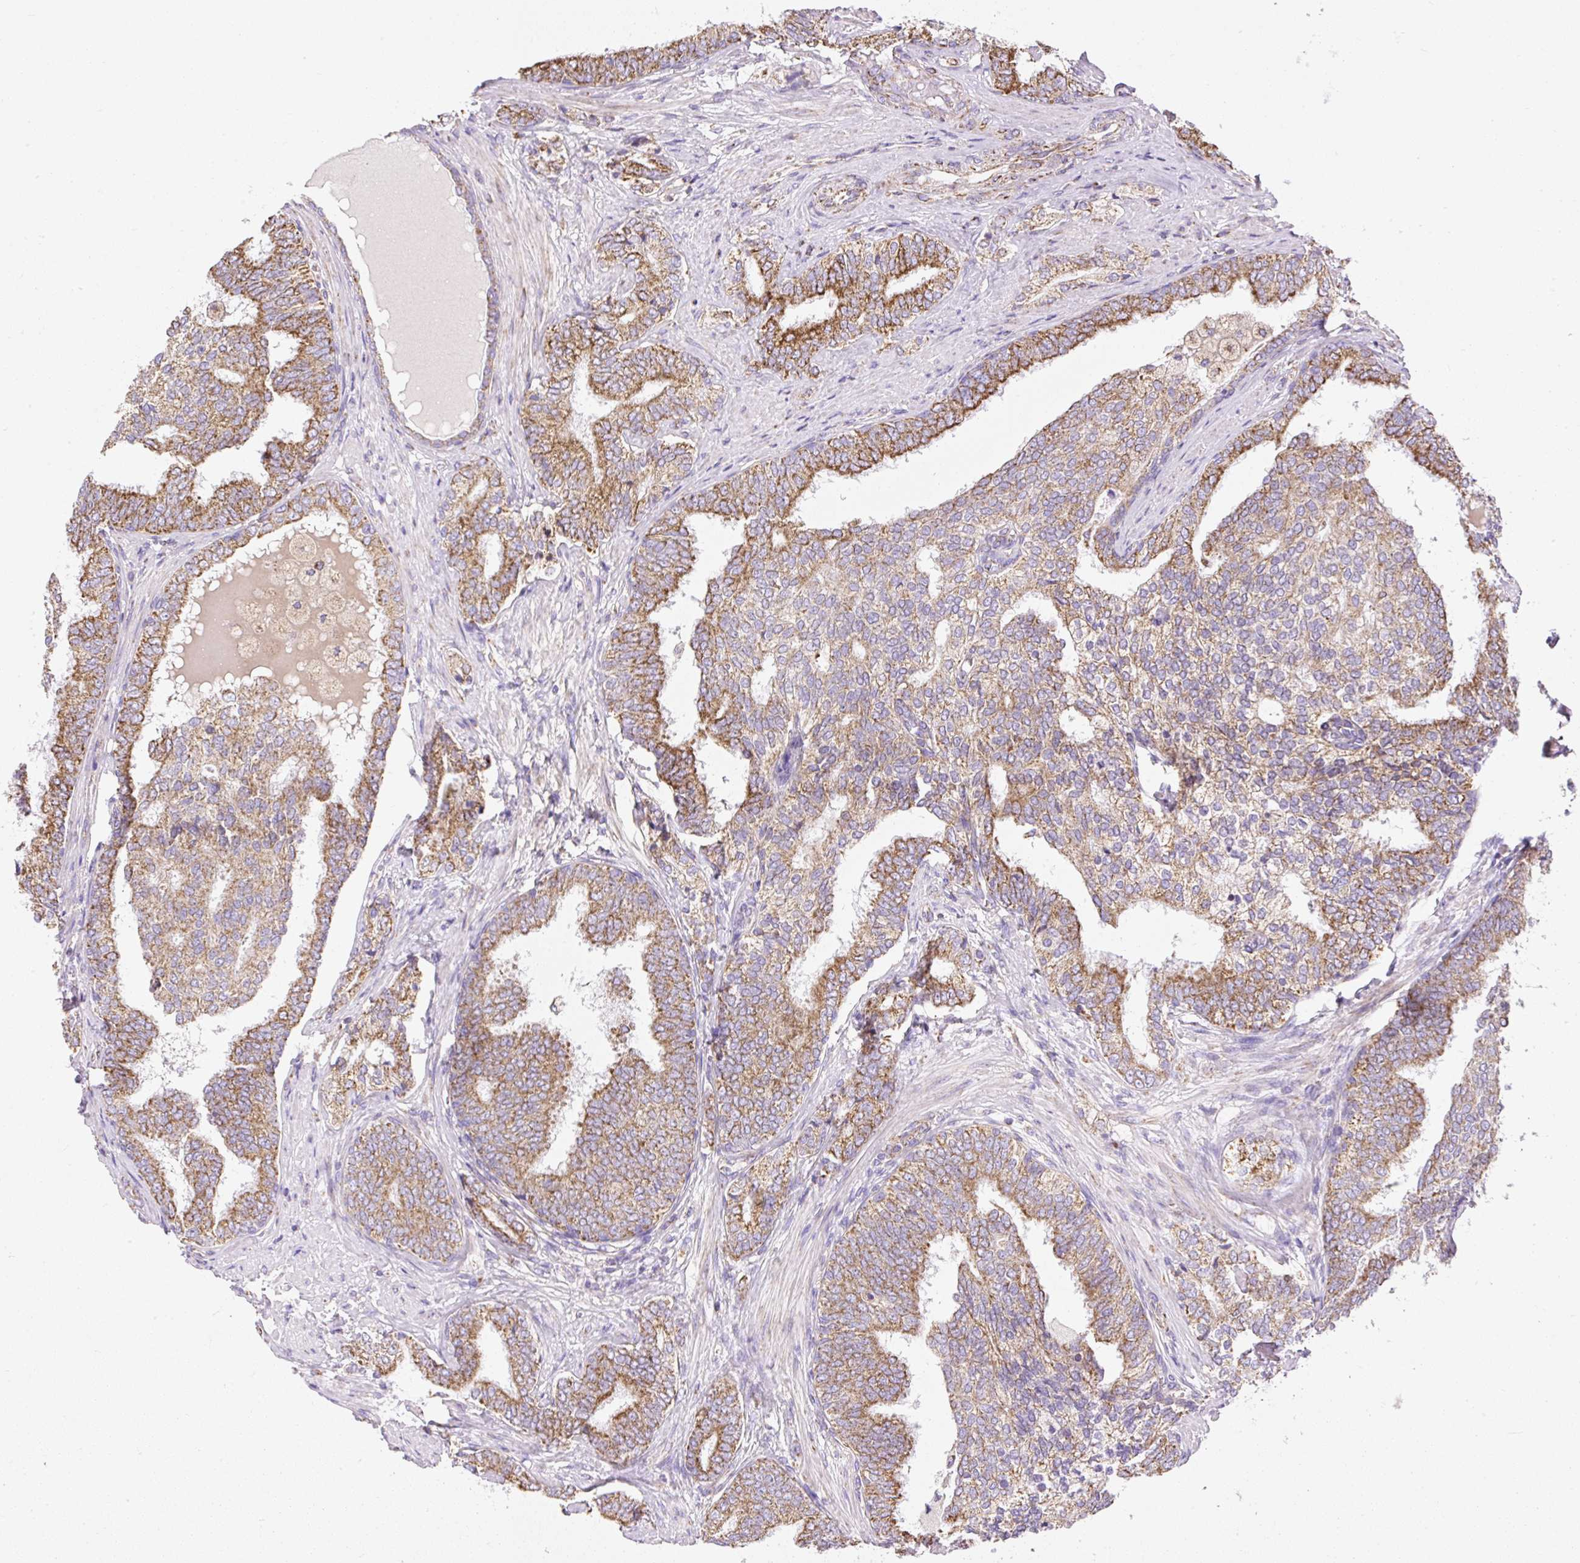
{"staining": {"intensity": "moderate", "quantity": ">75%", "location": "cytoplasmic/membranous"}, "tissue": "prostate cancer", "cell_type": "Tumor cells", "image_type": "cancer", "snomed": [{"axis": "morphology", "description": "Adenocarcinoma, High grade"}, {"axis": "topography", "description": "Prostate"}], "caption": "DAB immunohistochemical staining of prostate cancer (high-grade adenocarcinoma) displays moderate cytoplasmic/membranous protein staining in about >75% of tumor cells.", "gene": "DAAM2", "patient": {"sex": "male", "age": 72}}